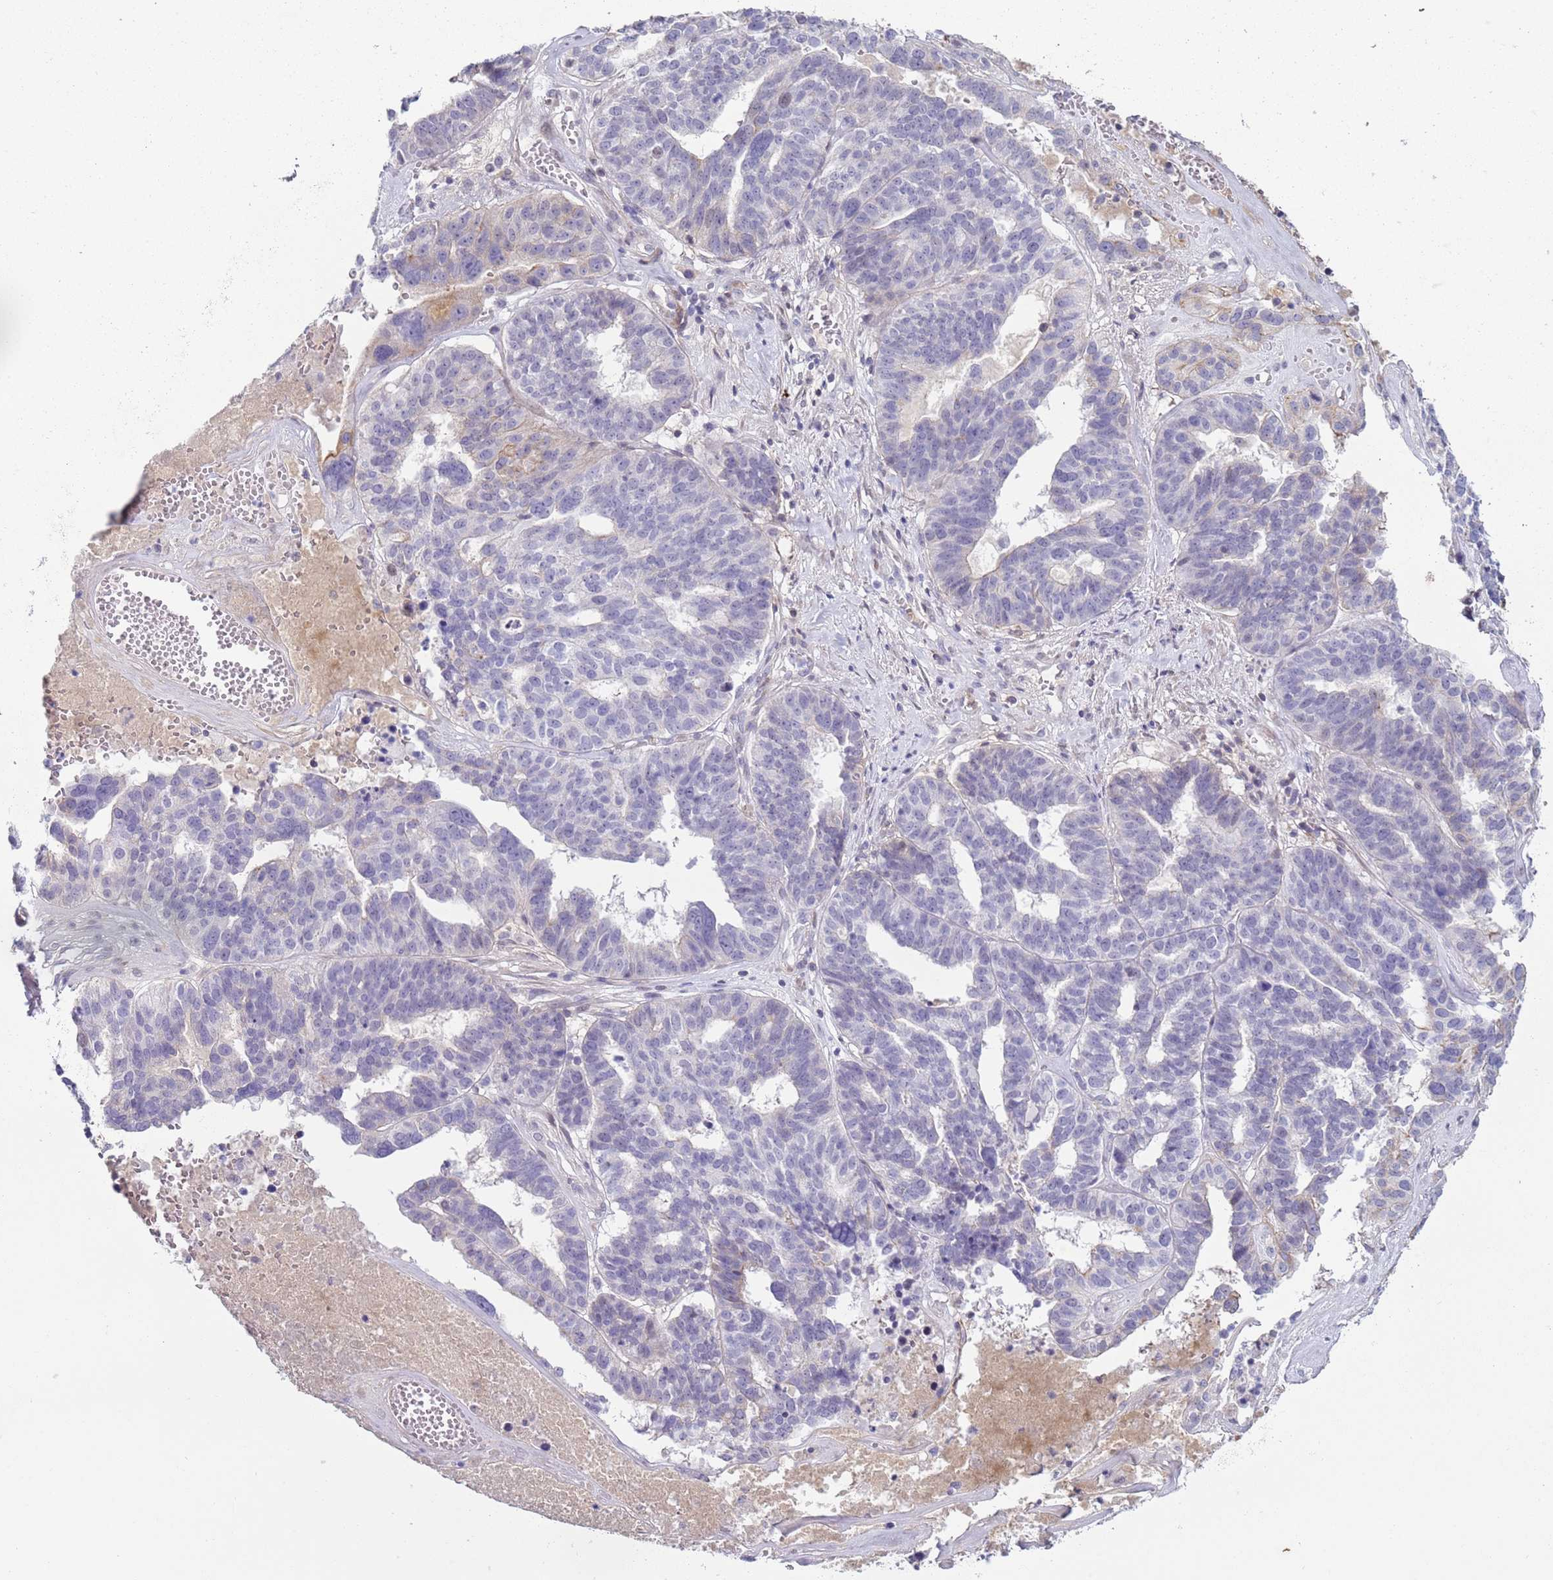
{"staining": {"intensity": "negative", "quantity": "none", "location": "none"}, "tissue": "ovarian cancer", "cell_type": "Tumor cells", "image_type": "cancer", "snomed": [{"axis": "morphology", "description": "Cystadenocarcinoma, serous, NOS"}, {"axis": "topography", "description": "Ovary"}], "caption": "Tumor cells are negative for protein expression in human ovarian serous cystadenocarcinoma. (DAB IHC, high magnification).", "gene": "NPAP1", "patient": {"sex": "female", "age": 59}}